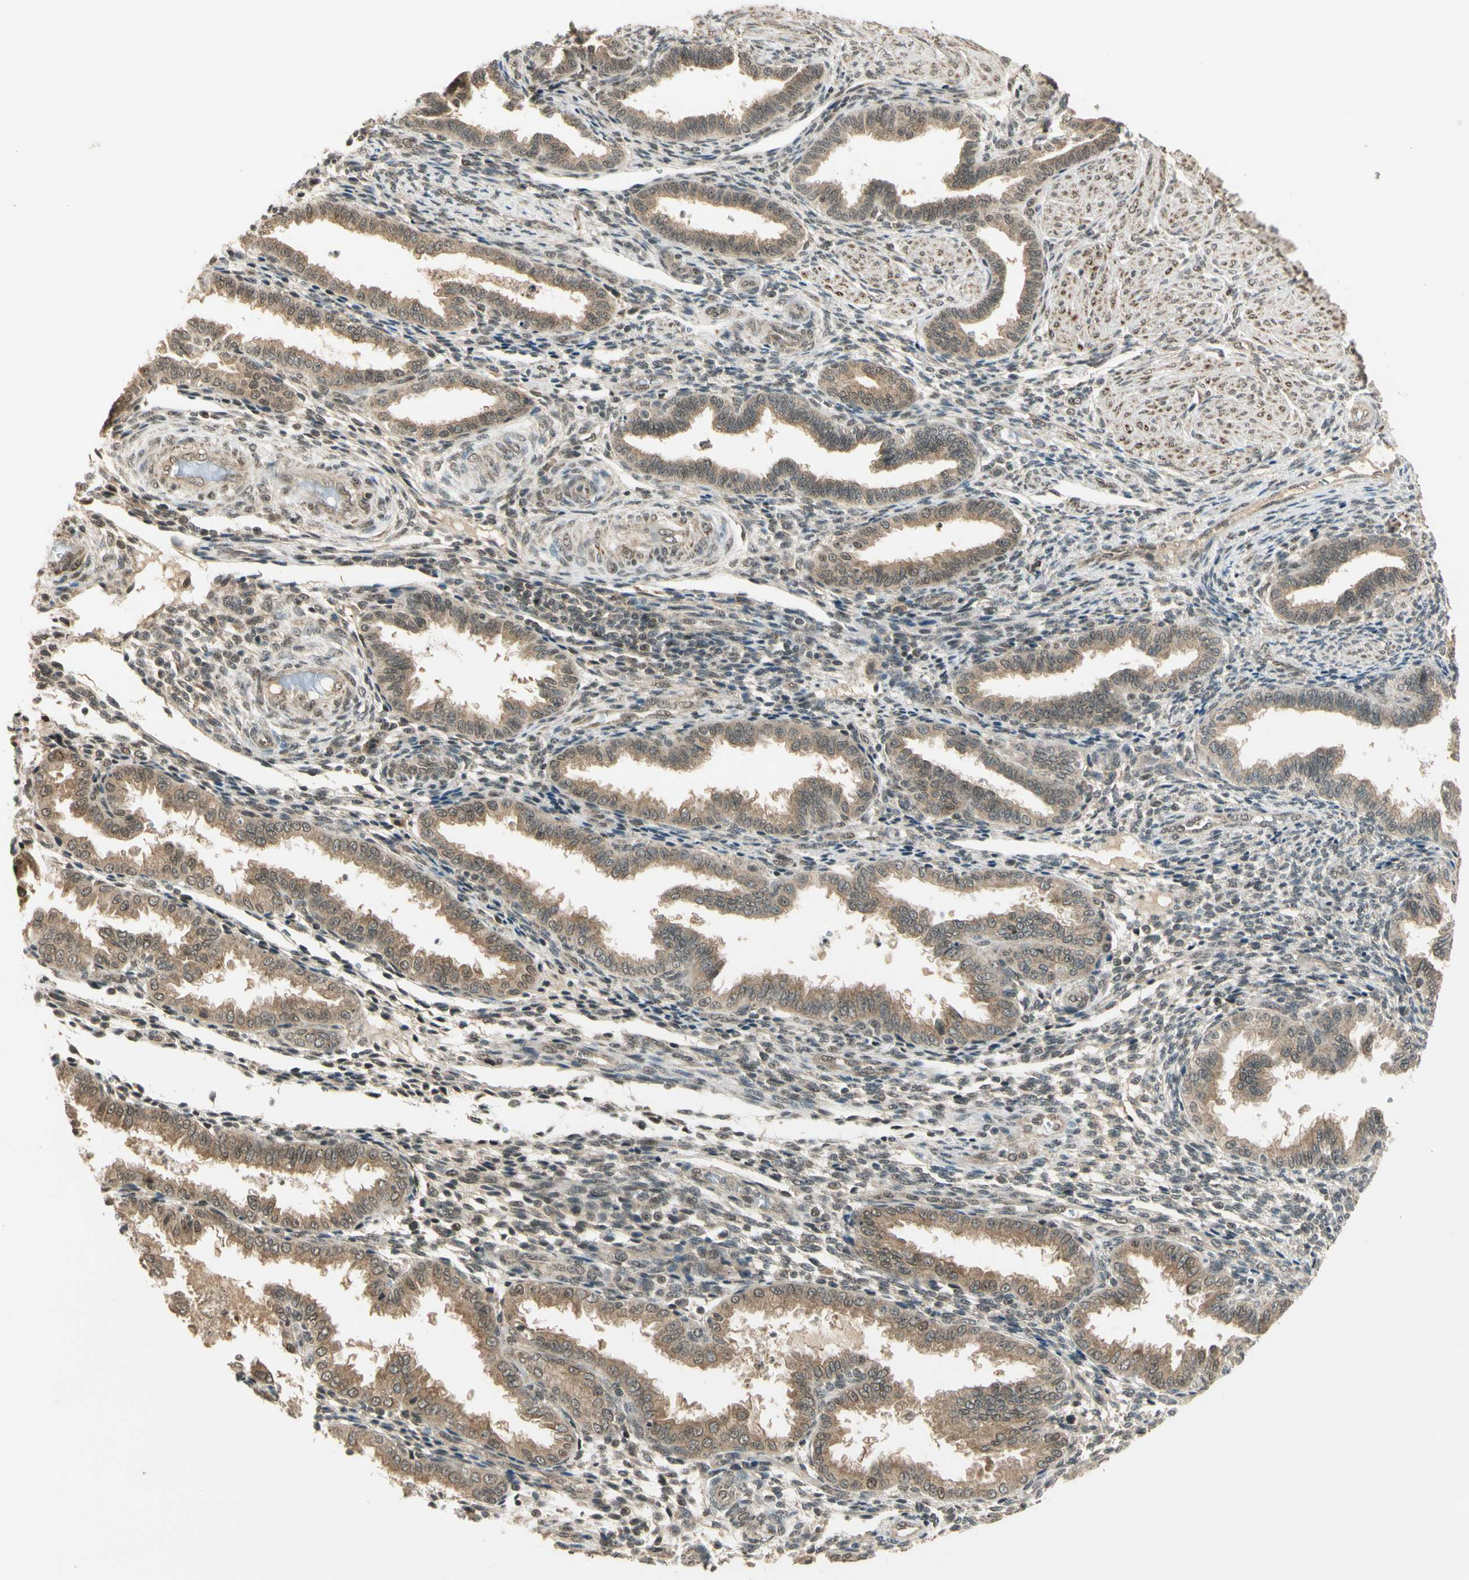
{"staining": {"intensity": "weak", "quantity": "25%-75%", "location": "nuclear"}, "tissue": "endometrium", "cell_type": "Cells in endometrial stroma", "image_type": "normal", "snomed": [{"axis": "morphology", "description": "Normal tissue, NOS"}, {"axis": "topography", "description": "Endometrium"}], "caption": "Endometrium stained for a protein (brown) demonstrates weak nuclear positive staining in approximately 25%-75% of cells in endometrial stroma.", "gene": "ZNF135", "patient": {"sex": "female", "age": 33}}